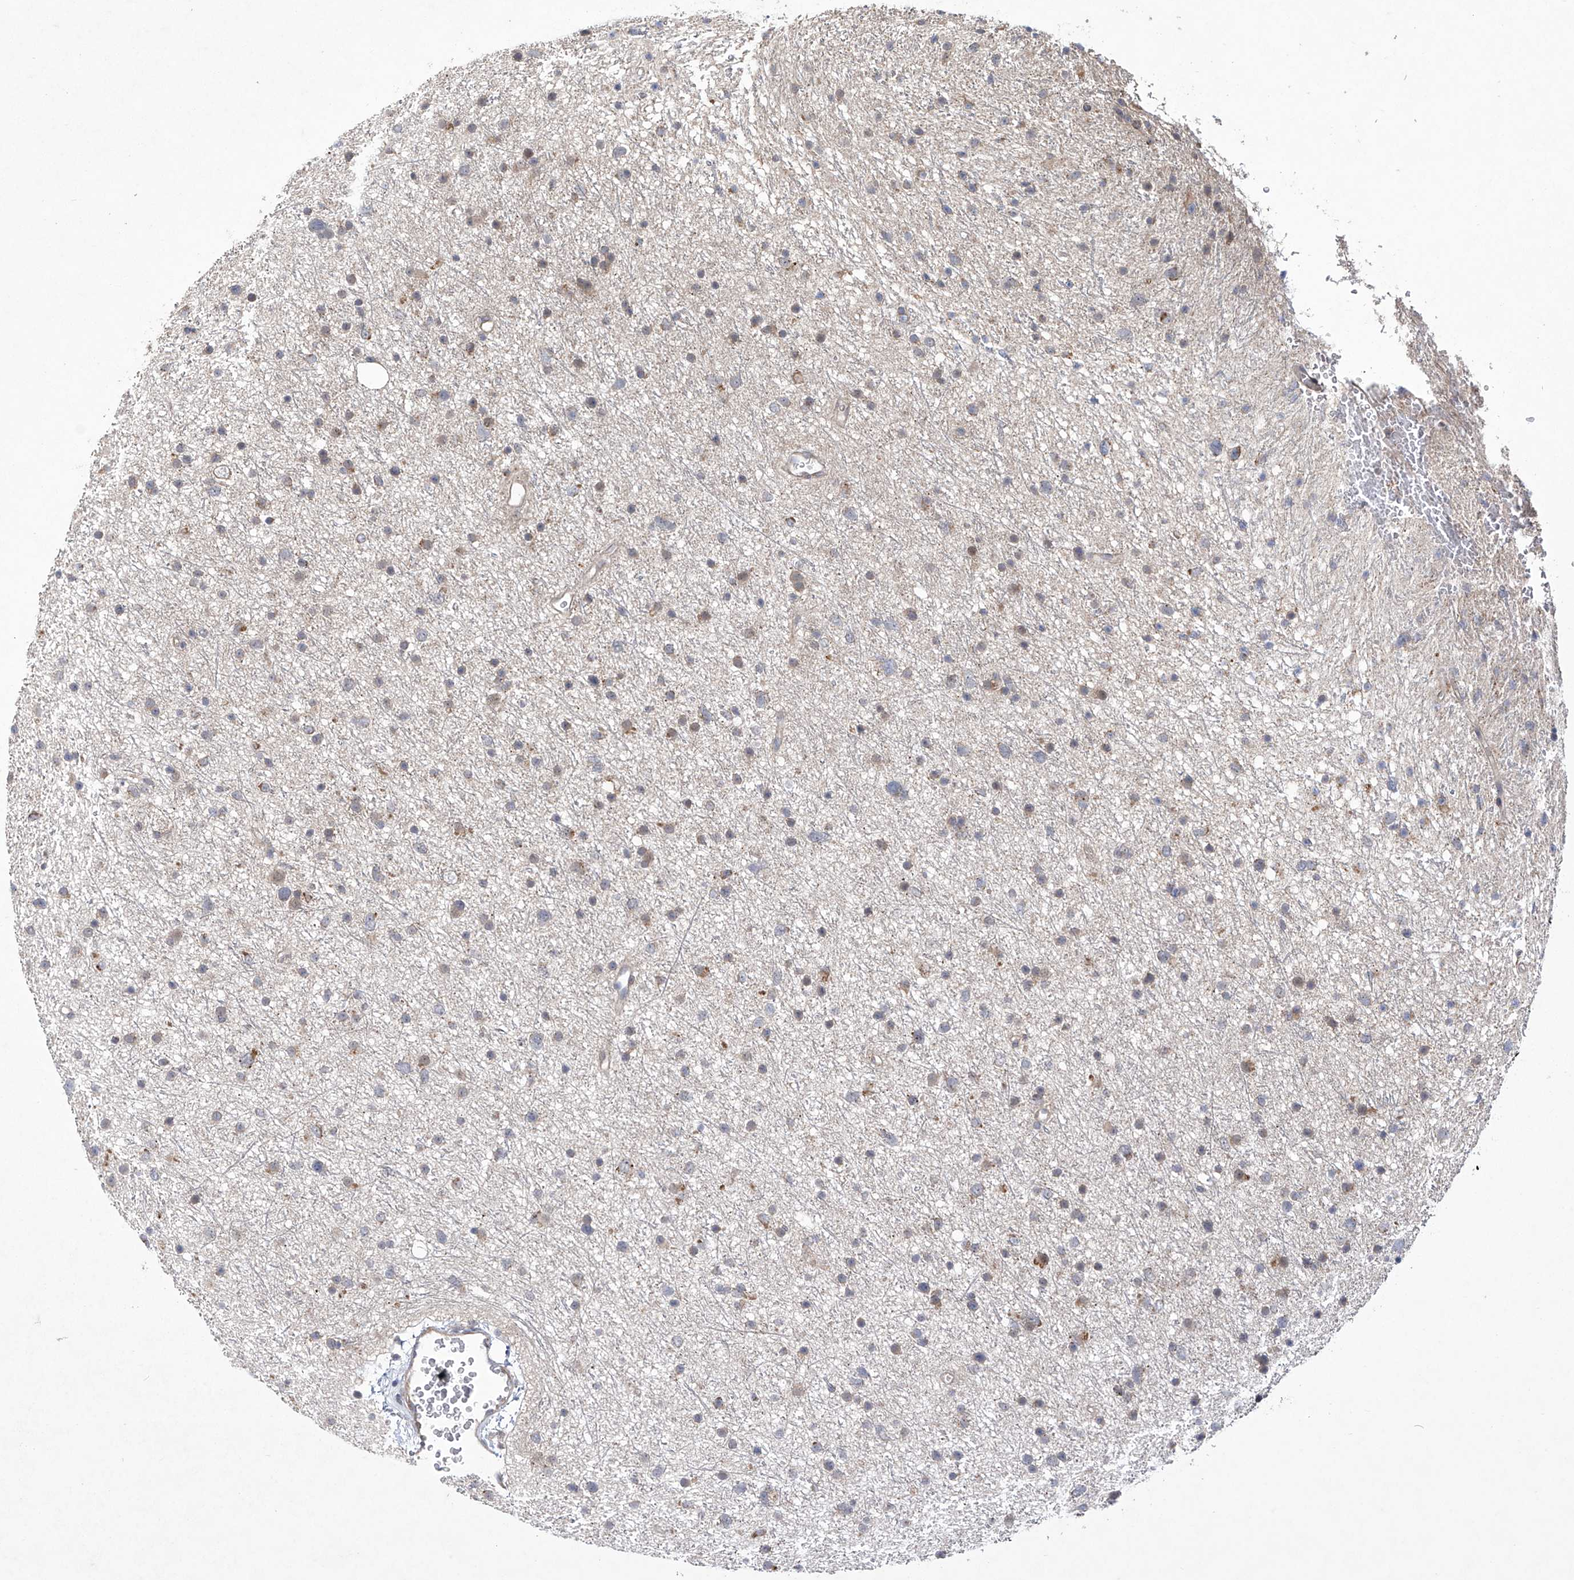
{"staining": {"intensity": "weak", "quantity": "25%-75%", "location": "cytoplasmic/membranous"}, "tissue": "glioma", "cell_type": "Tumor cells", "image_type": "cancer", "snomed": [{"axis": "morphology", "description": "Glioma, malignant, Low grade"}, {"axis": "topography", "description": "Cerebral cortex"}], "caption": "Immunohistochemical staining of human malignant glioma (low-grade) exhibits low levels of weak cytoplasmic/membranous protein positivity in about 25%-75% of tumor cells. (brown staining indicates protein expression, while blue staining denotes nuclei).", "gene": "TRIM60", "patient": {"sex": "female", "age": 39}}